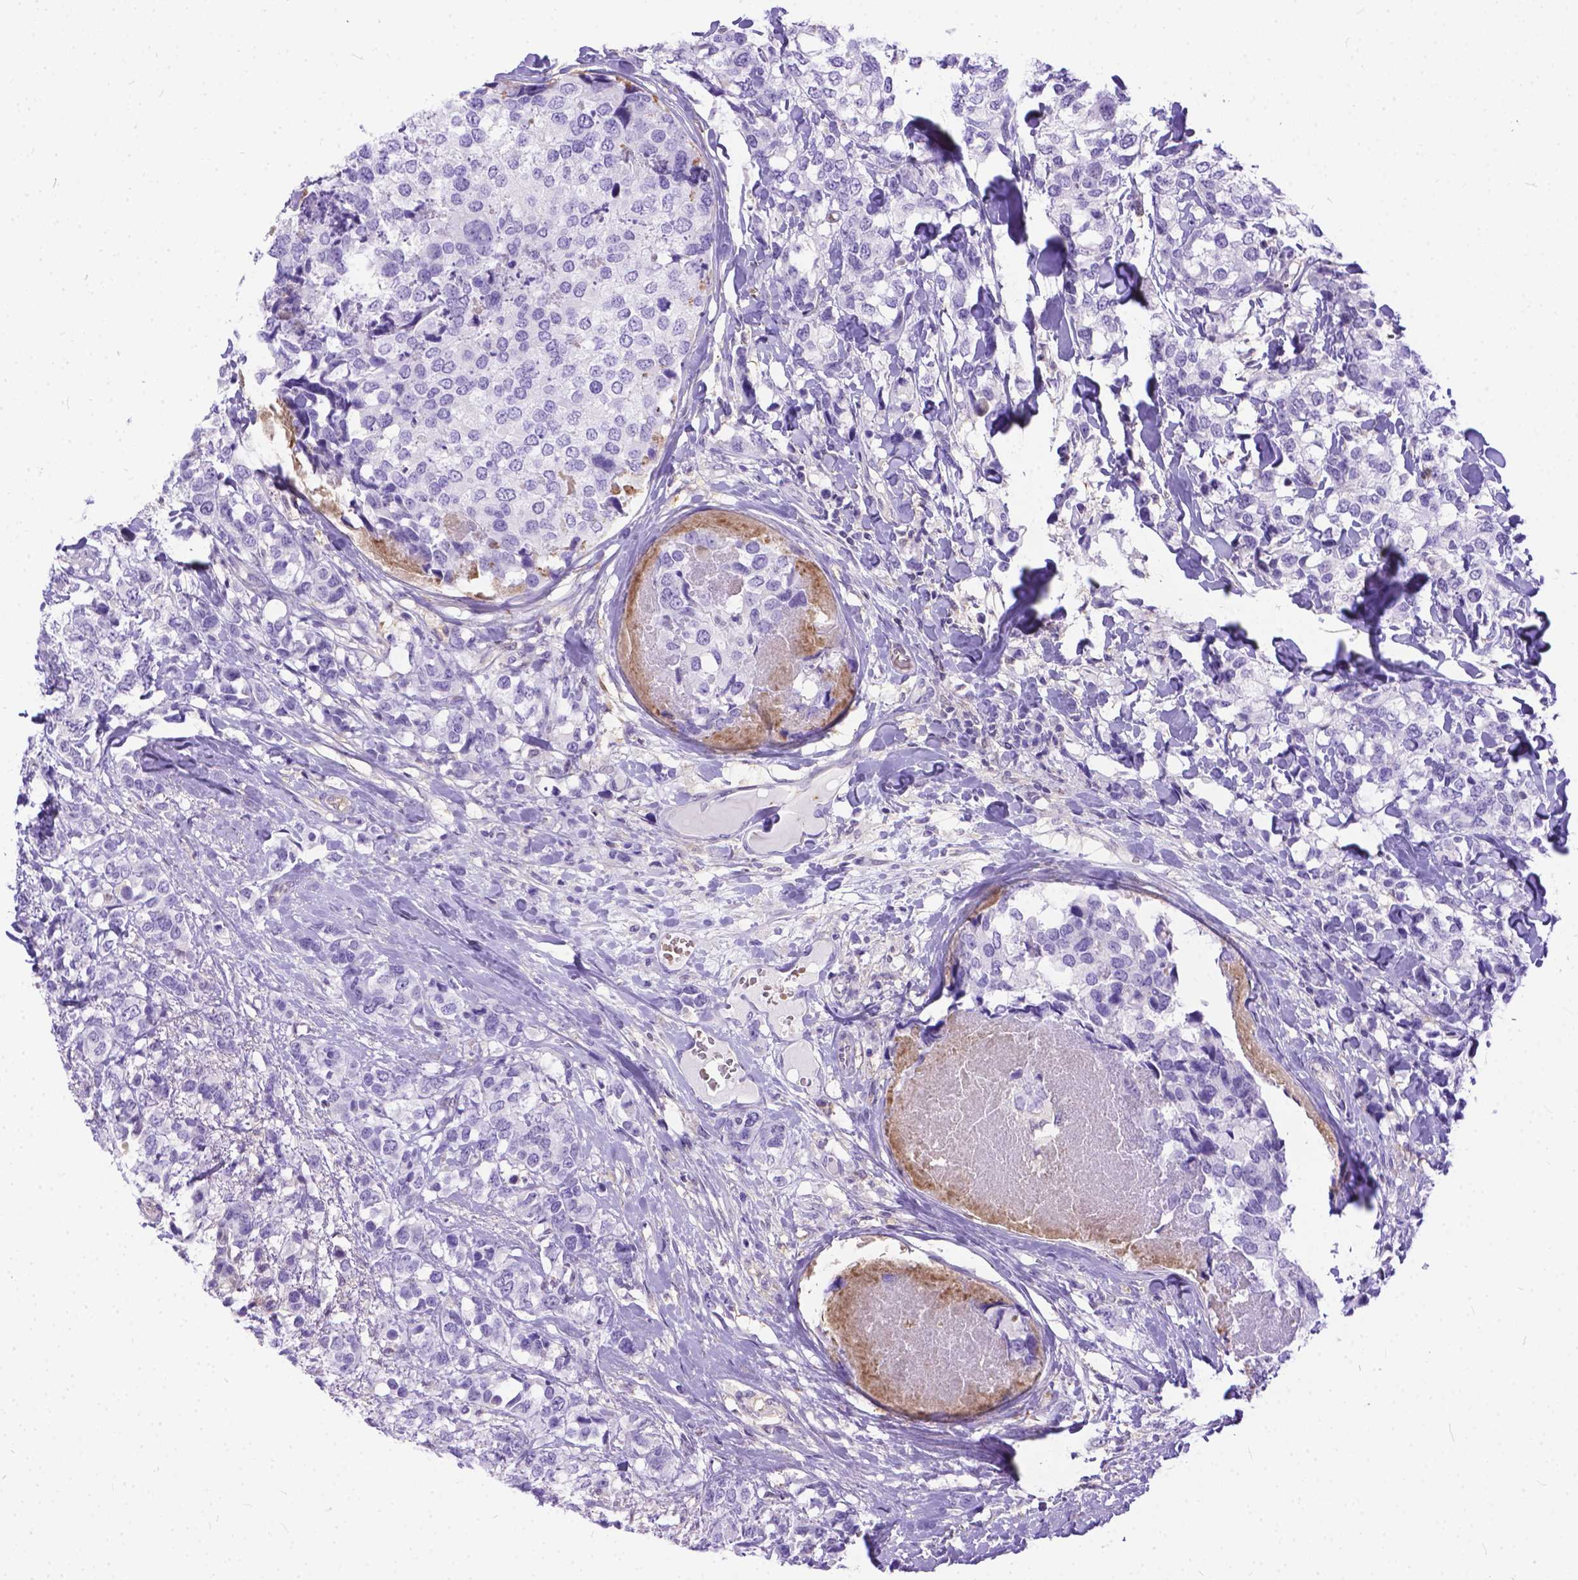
{"staining": {"intensity": "weak", "quantity": "<25%", "location": "nuclear"}, "tissue": "breast cancer", "cell_type": "Tumor cells", "image_type": "cancer", "snomed": [{"axis": "morphology", "description": "Lobular carcinoma"}, {"axis": "topography", "description": "Breast"}], "caption": "The photomicrograph shows no significant staining in tumor cells of breast cancer.", "gene": "TMEM169", "patient": {"sex": "female", "age": 59}}